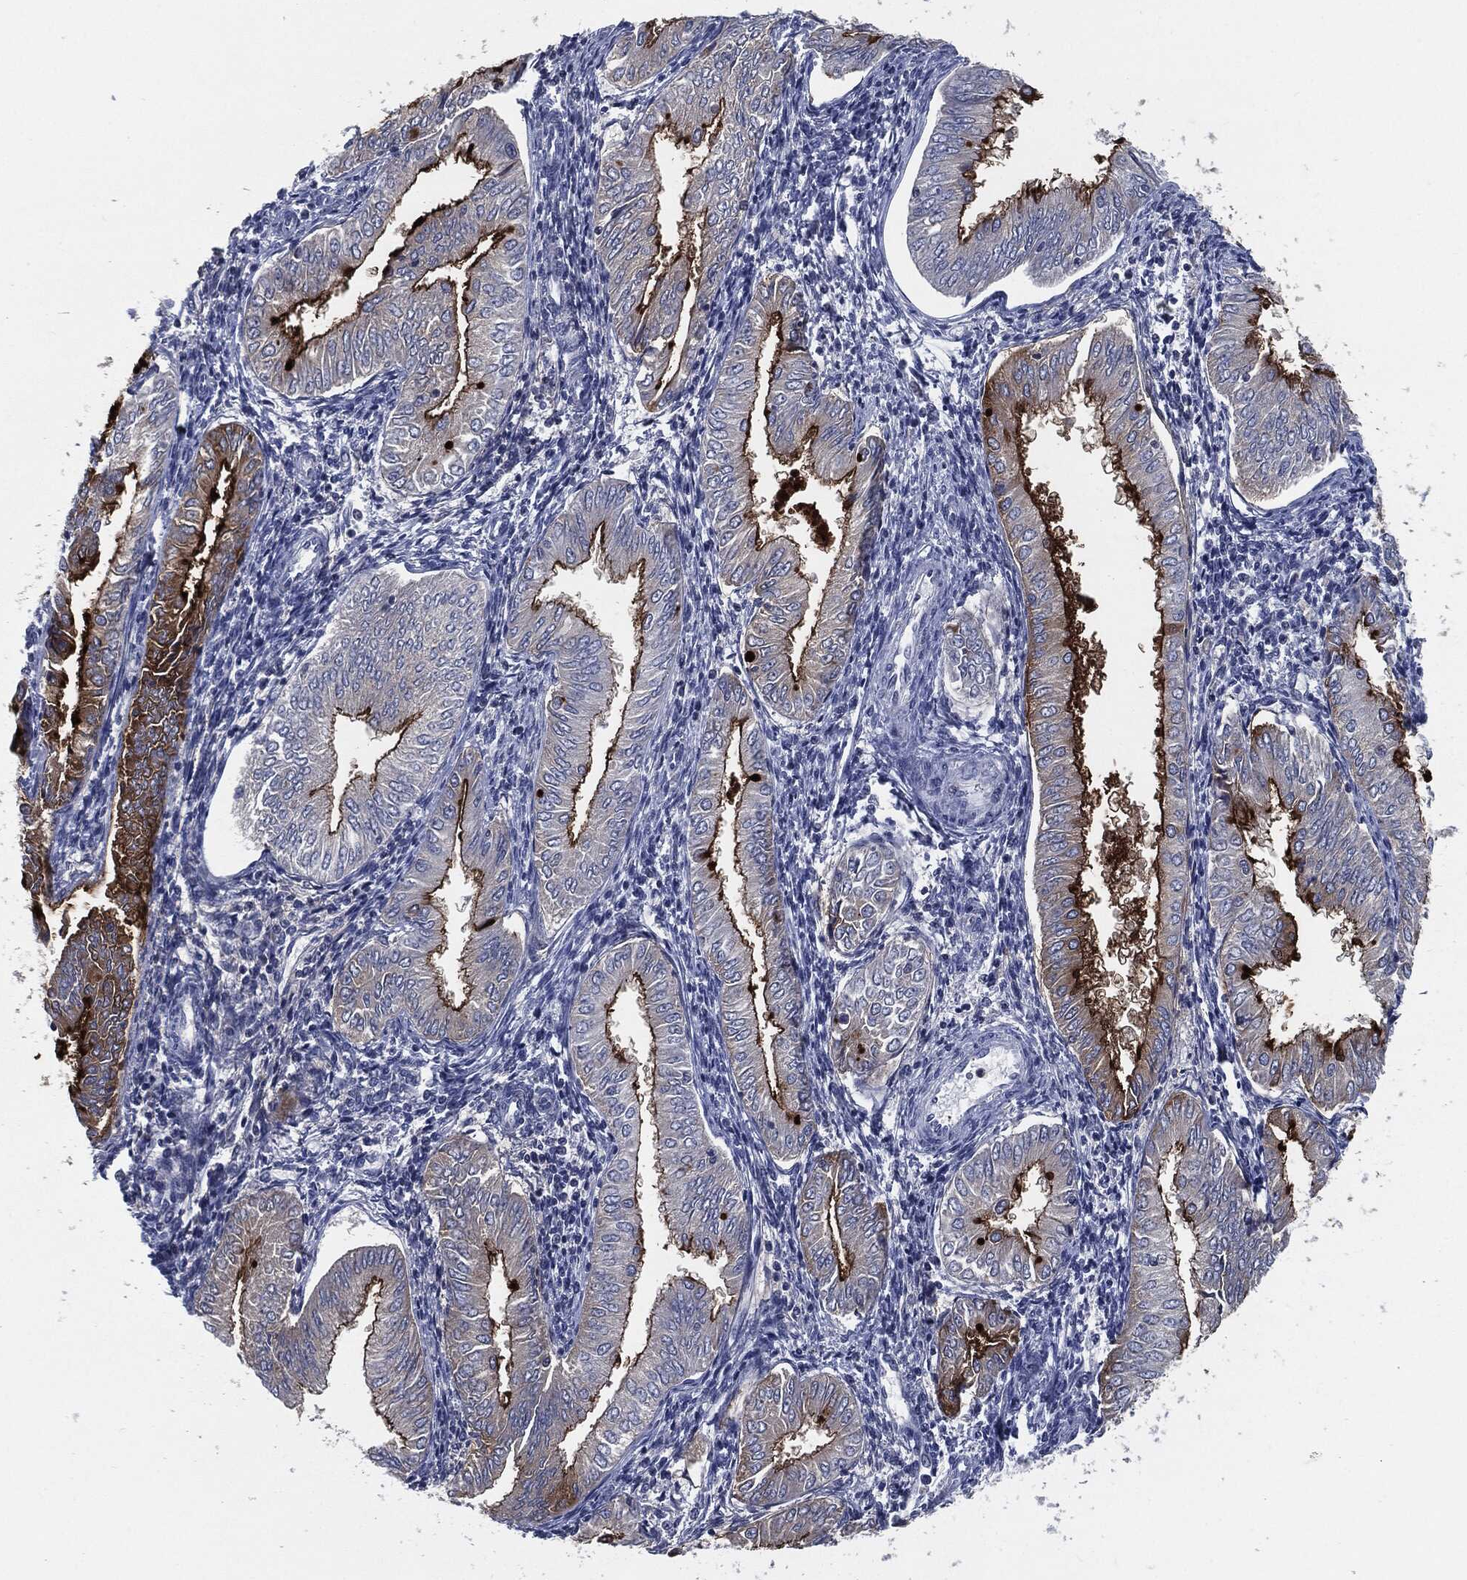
{"staining": {"intensity": "strong", "quantity": "25%-75%", "location": "cytoplasmic/membranous"}, "tissue": "endometrial cancer", "cell_type": "Tumor cells", "image_type": "cancer", "snomed": [{"axis": "morphology", "description": "Adenocarcinoma, NOS"}, {"axis": "topography", "description": "Endometrium"}], "caption": "Immunohistochemistry (DAB) staining of human adenocarcinoma (endometrial) shows strong cytoplasmic/membranous protein expression in approximately 25%-75% of tumor cells. Immunohistochemistry (ihc) stains the protein of interest in brown and the nuclei are stained blue.", "gene": "PROM1", "patient": {"sex": "female", "age": 53}}